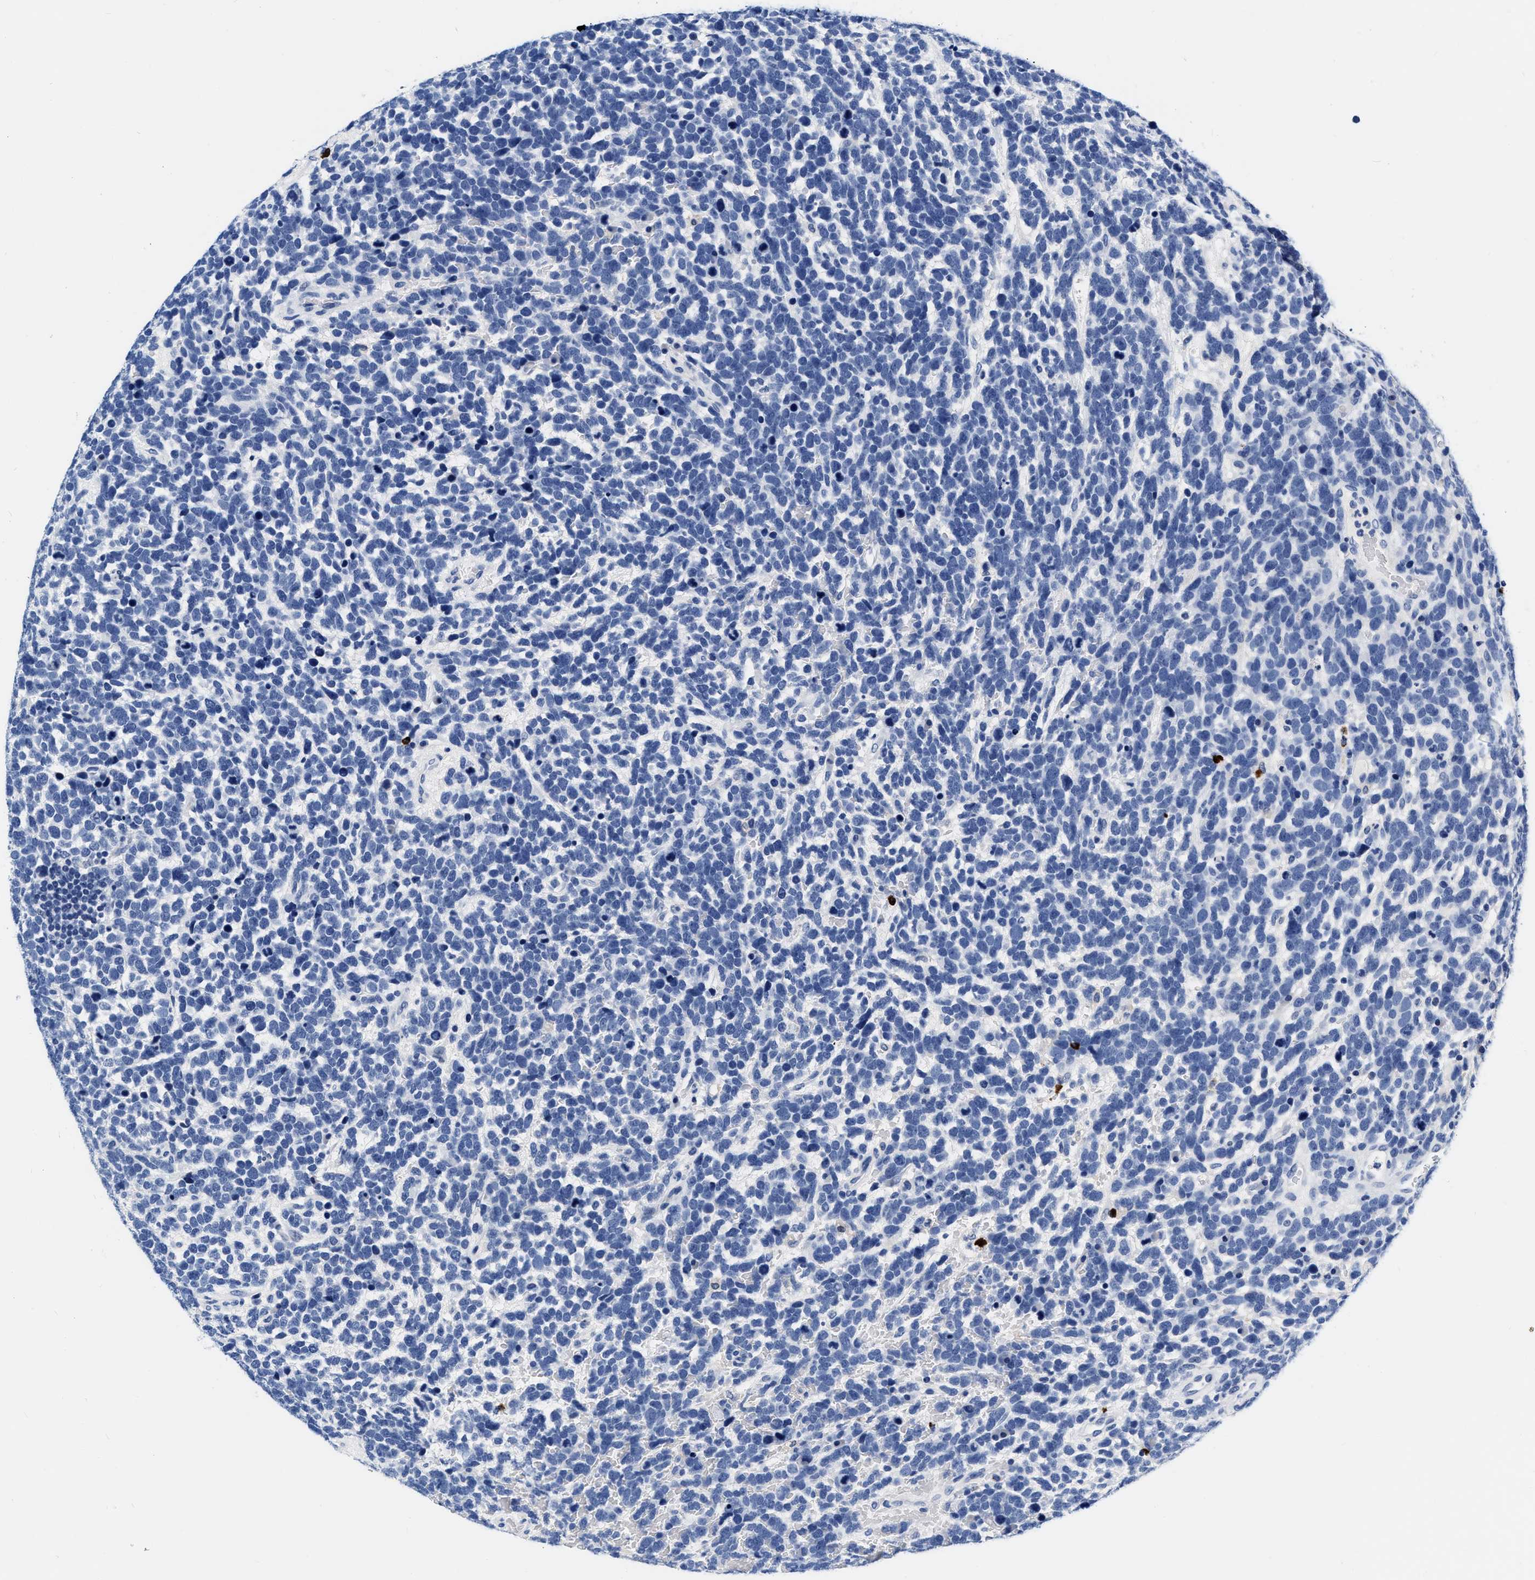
{"staining": {"intensity": "negative", "quantity": "none", "location": "none"}, "tissue": "urothelial cancer", "cell_type": "Tumor cells", "image_type": "cancer", "snomed": [{"axis": "morphology", "description": "Urothelial carcinoma, High grade"}, {"axis": "topography", "description": "Urinary bladder"}], "caption": "The immunohistochemistry micrograph has no significant positivity in tumor cells of urothelial carcinoma (high-grade) tissue.", "gene": "CER1", "patient": {"sex": "female", "age": 82}}